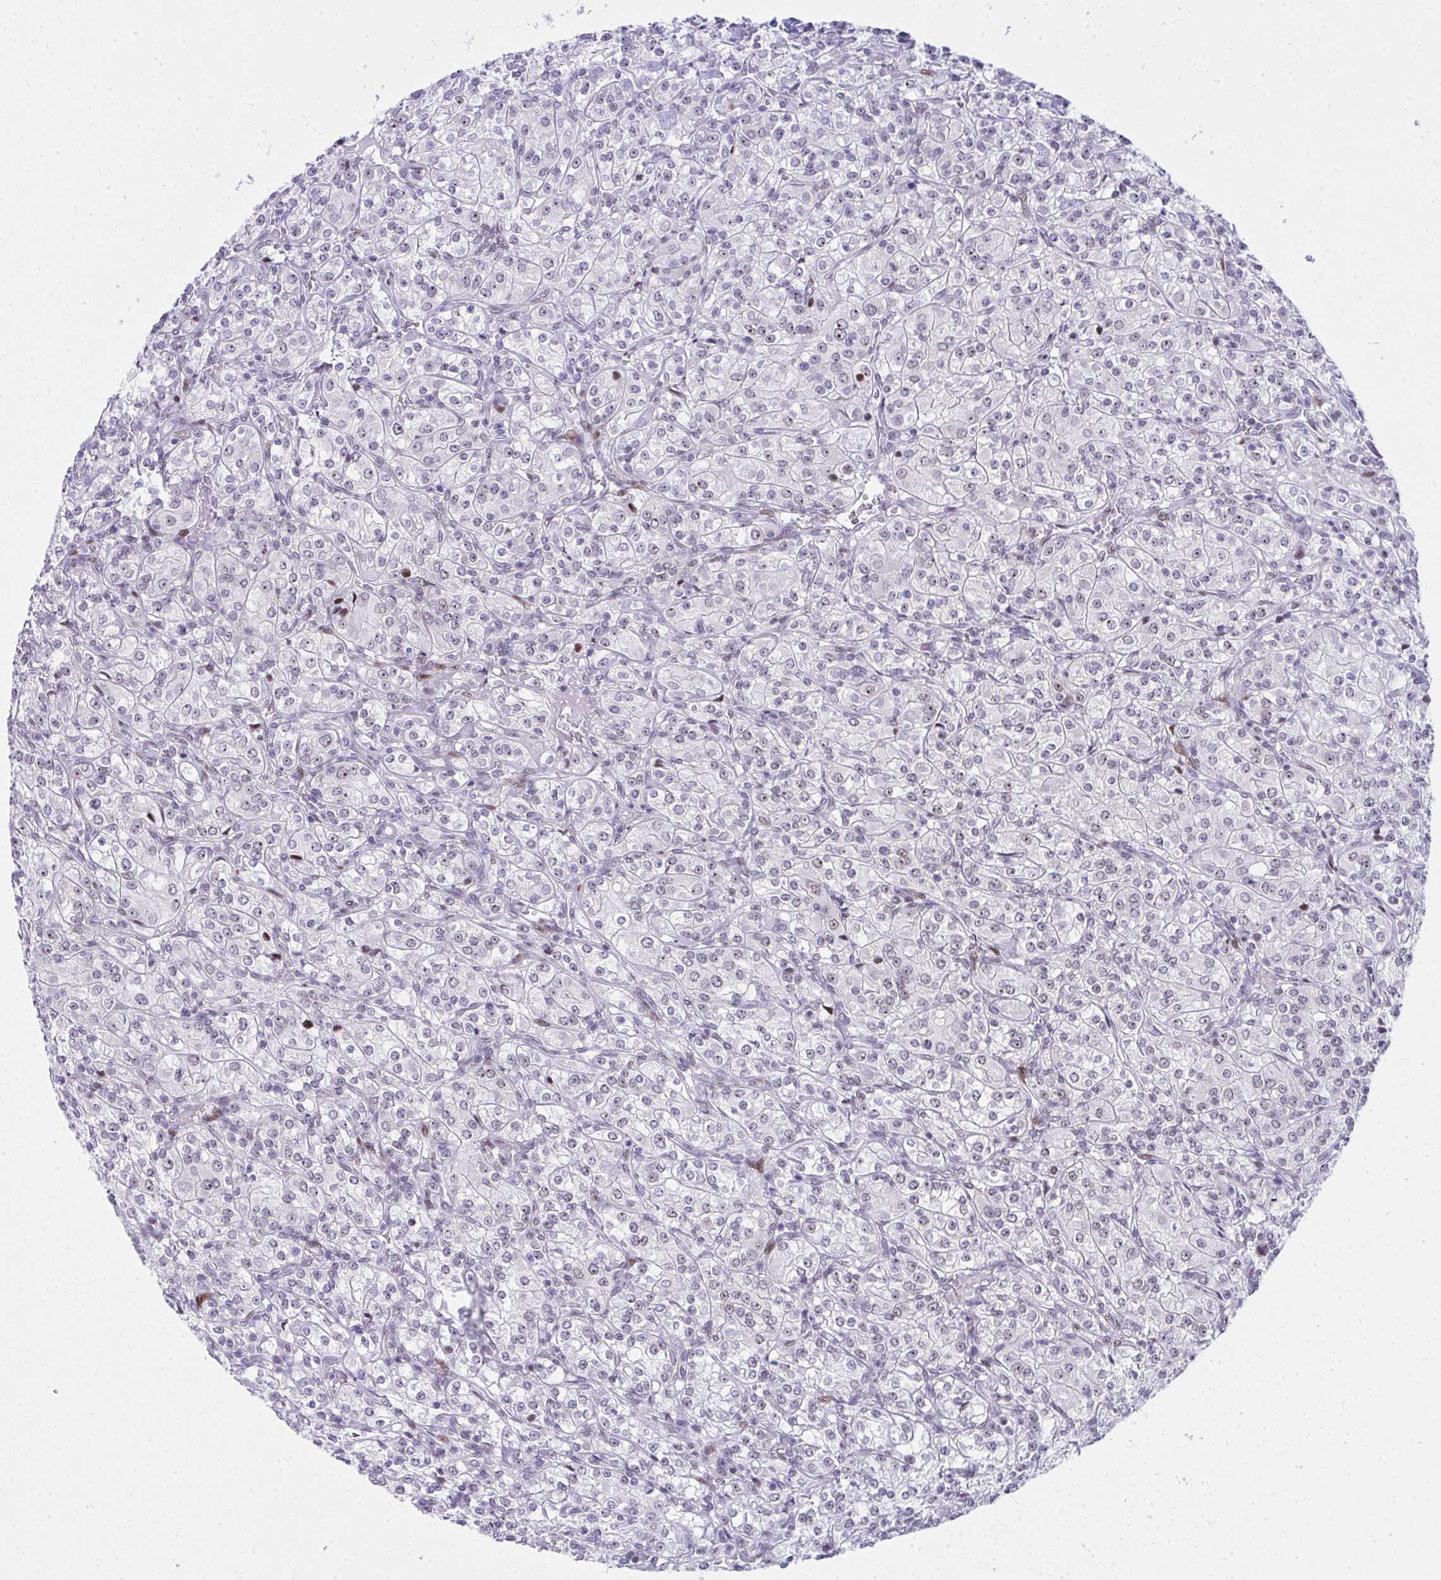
{"staining": {"intensity": "weak", "quantity": "25%-75%", "location": "nuclear"}, "tissue": "renal cancer", "cell_type": "Tumor cells", "image_type": "cancer", "snomed": [{"axis": "morphology", "description": "Adenocarcinoma, NOS"}, {"axis": "topography", "description": "Kidney"}], "caption": "Human renal adenocarcinoma stained with a protein marker displays weak staining in tumor cells.", "gene": "GLDN", "patient": {"sex": "male", "age": 77}}